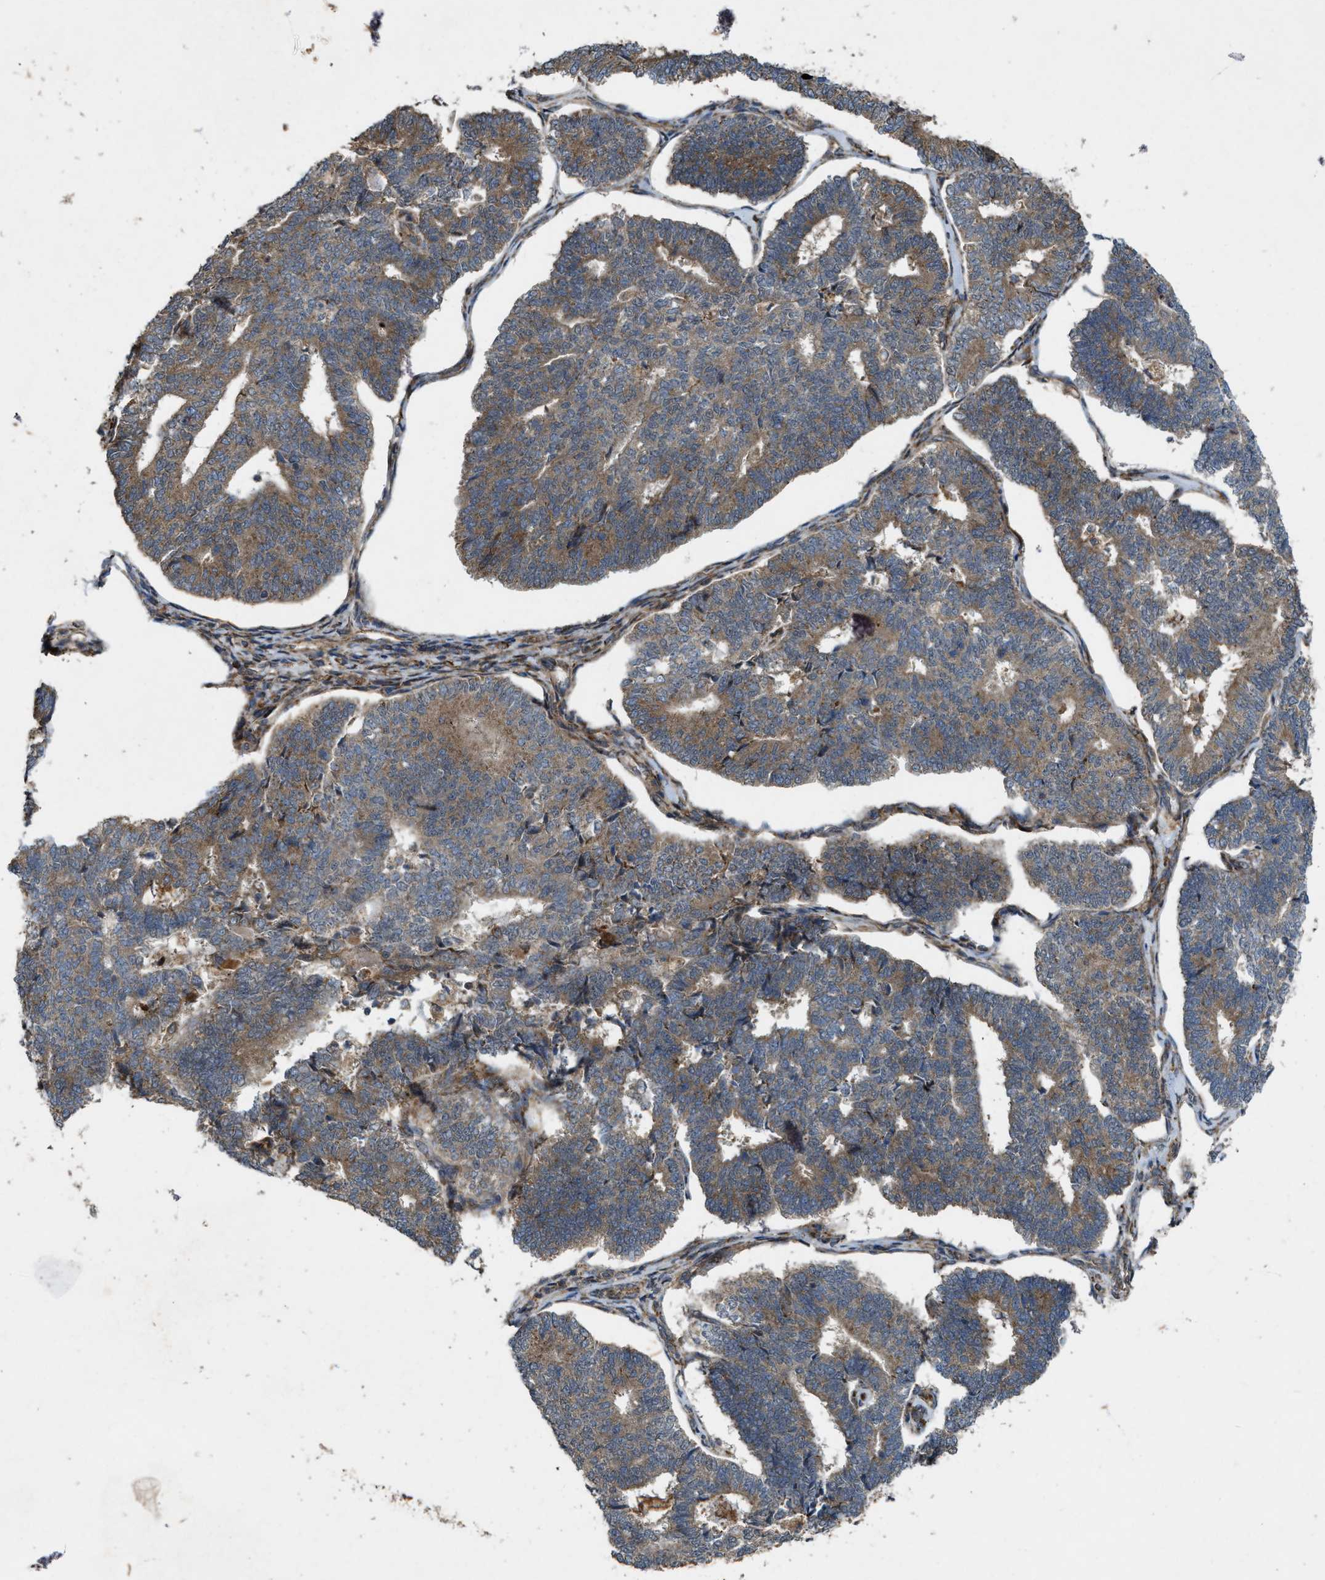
{"staining": {"intensity": "moderate", "quantity": ">75%", "location": "cytoplasmic/membranous"}, "tissue": "endometrial cancer", "cell_type": "Tumor cells", "image_type": "cancer", "snomed": [{"axis": "morphology", "description": "Adenocarcinoma, NOS"}, {"axis": "topography", "description": "Endometrium"}], "caption": "The histopathology image displays a brown stain indicating the presence of a protein in the cytoplasmic/membranous of tumor cells in endometrial adenocarcinoma. The staining was performed using DAB (3,3'-diaminobenzidine), with brown indicating positive protein expression. Nuclei are stained blue with hematoxylin.", "gene": "LRRC72", "patient": {"sex": "female", "age": 70}}